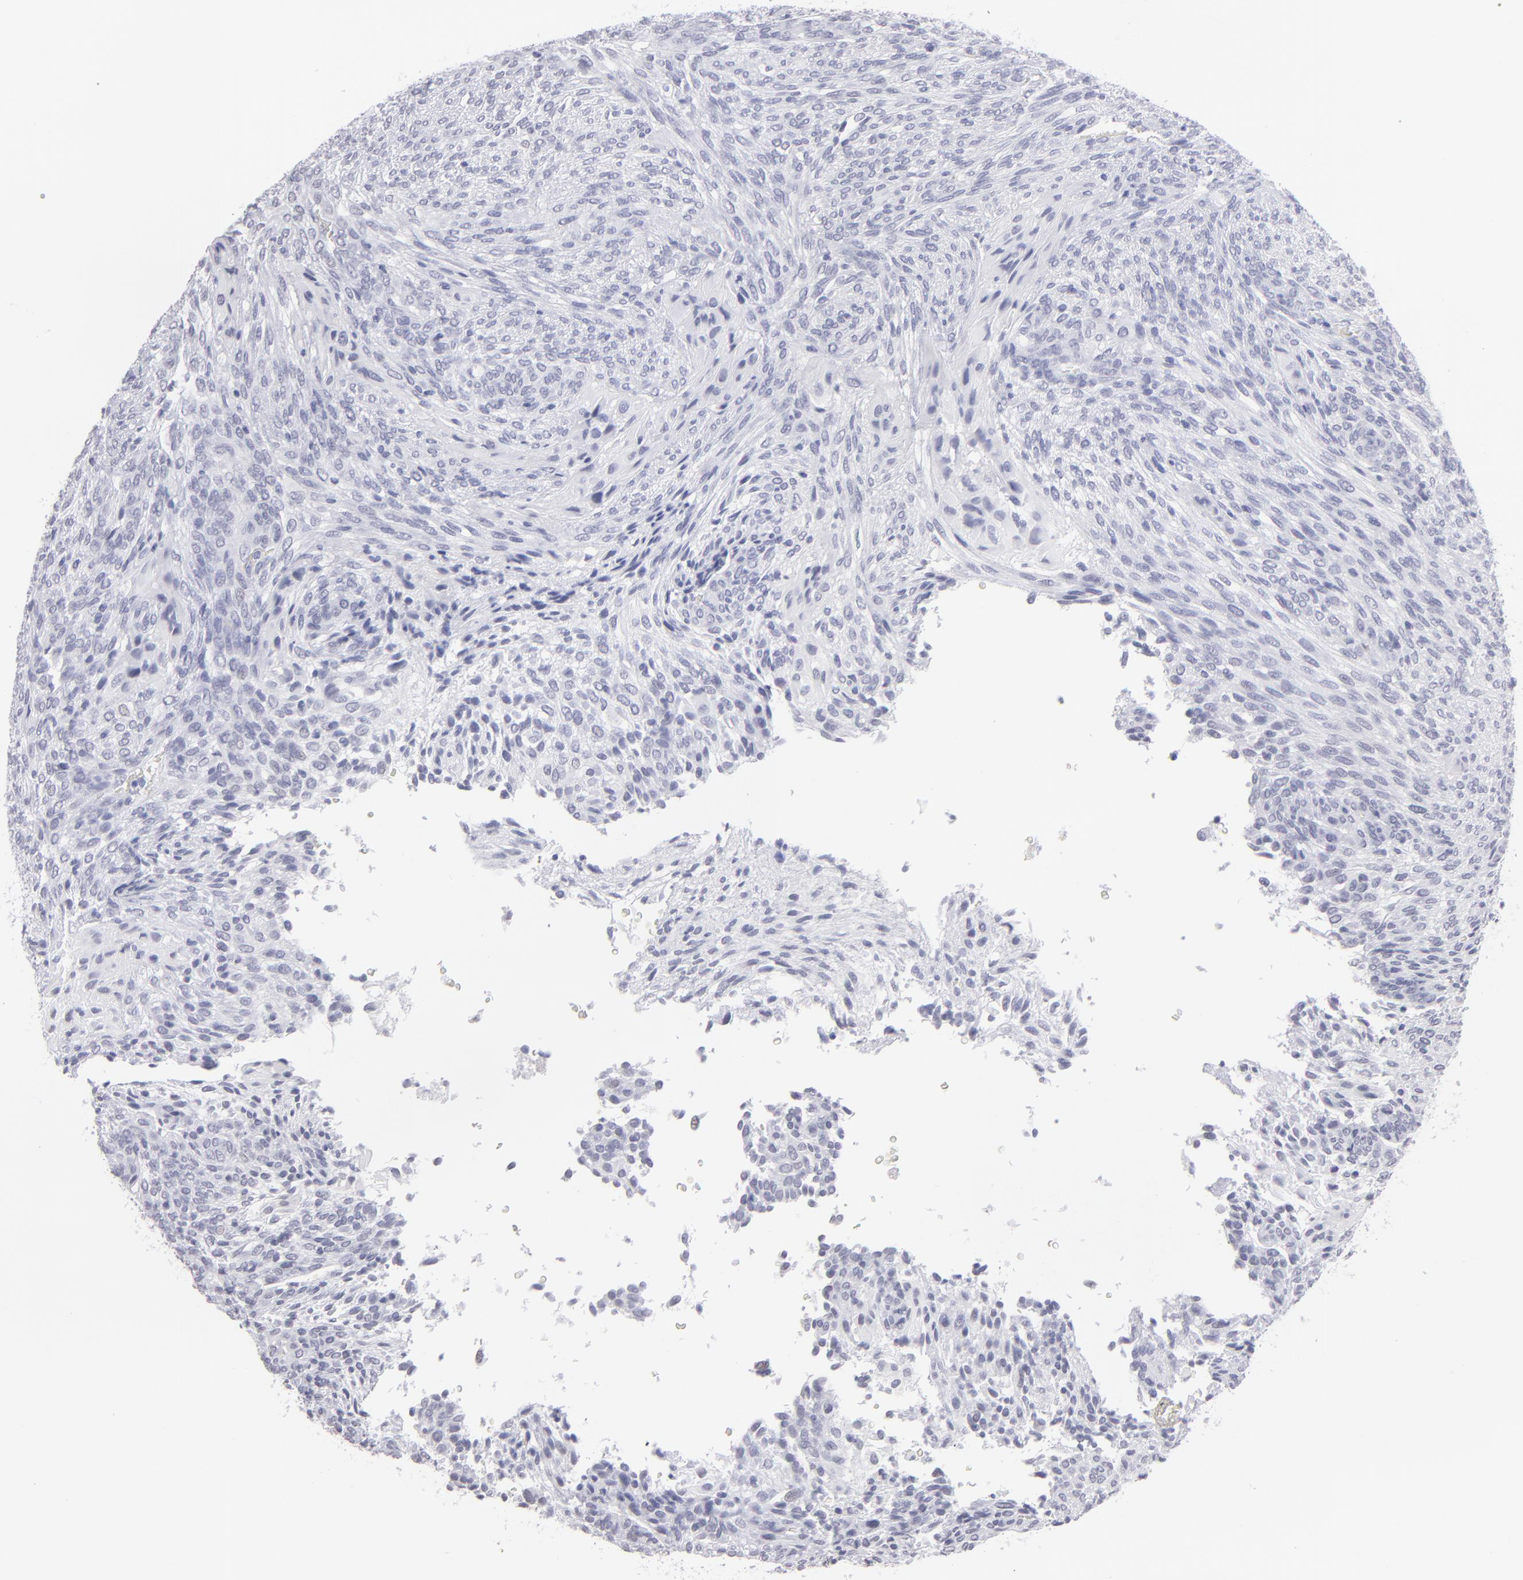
{"staining": {"intensity": "negative", "quantity": "none", "location": "none"}, "tissue": "glioma", "cell_type": "Tumor cells", "image_type": "cancer", "snomed": [{"axis": "morphology", "description": "Glioma, malignant, High grade"}, {"axis": "topography", "description": "Cerebral cortex"}], "caption": "Malignant glioma (high-grade) was stained to show a protein in brown. There is no significant positivity in tumor cells.", "gene": "ALDOB", "patient": {"sex": "female", "age": 55}}